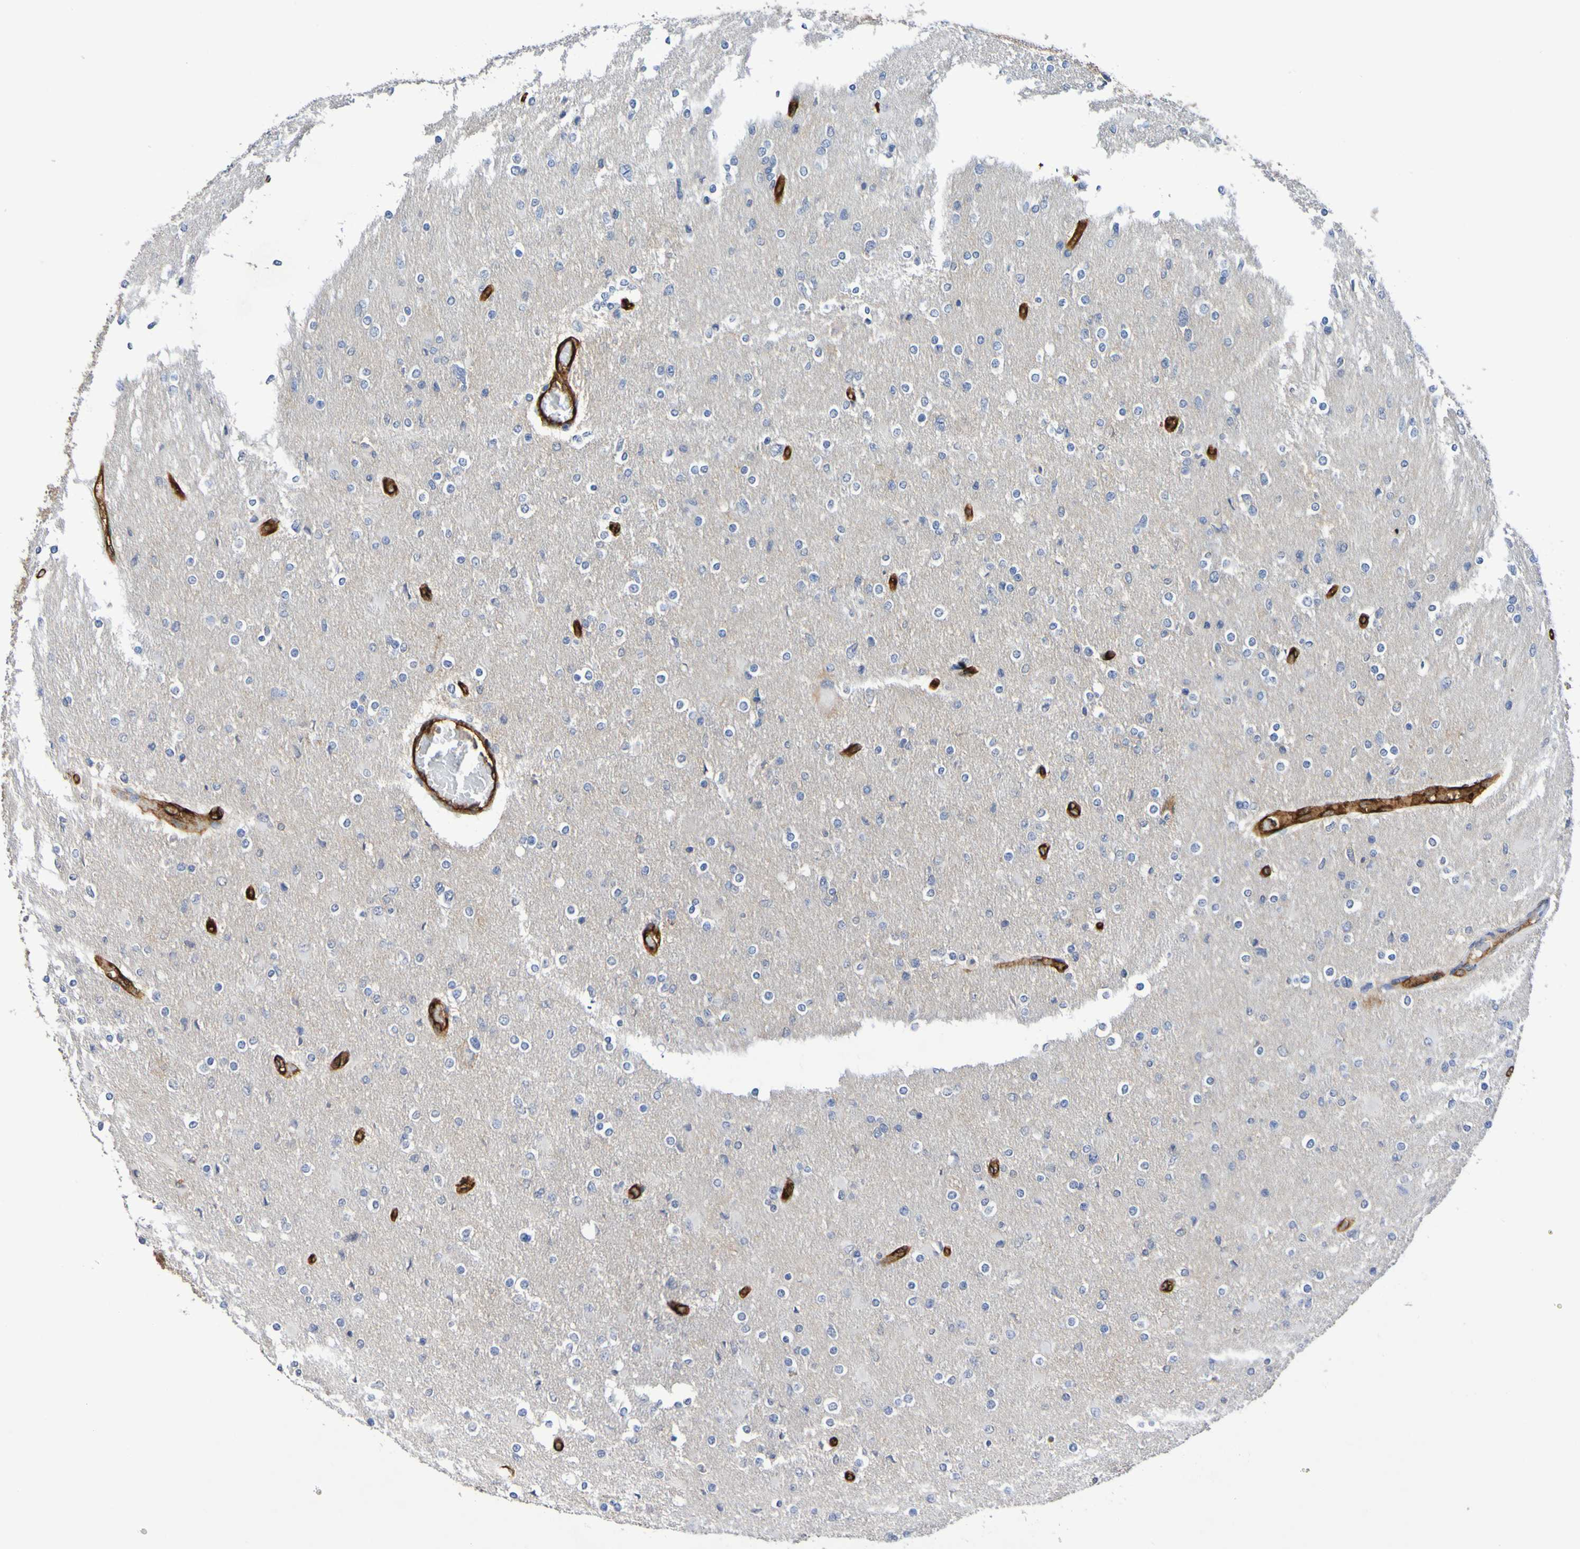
{"staining": {"intensity": "negative", "quantity": "none", "location": "none"}, "tissue": "glioma", "cell_type": "Tumor cells", "image_type": "cancer", "snomed": [{"axis": "morphology", "description": "Glioma, malignant, High grade"}, {"axis": "topography", "description": "Cerebral cortex"}], "caption": "This is an immunohistochemistry (IHC) image of human glioma. There is no expression in tumor cells.", "gene": "SLC3A2", "patient": {"sex": "female", "age": 36}}